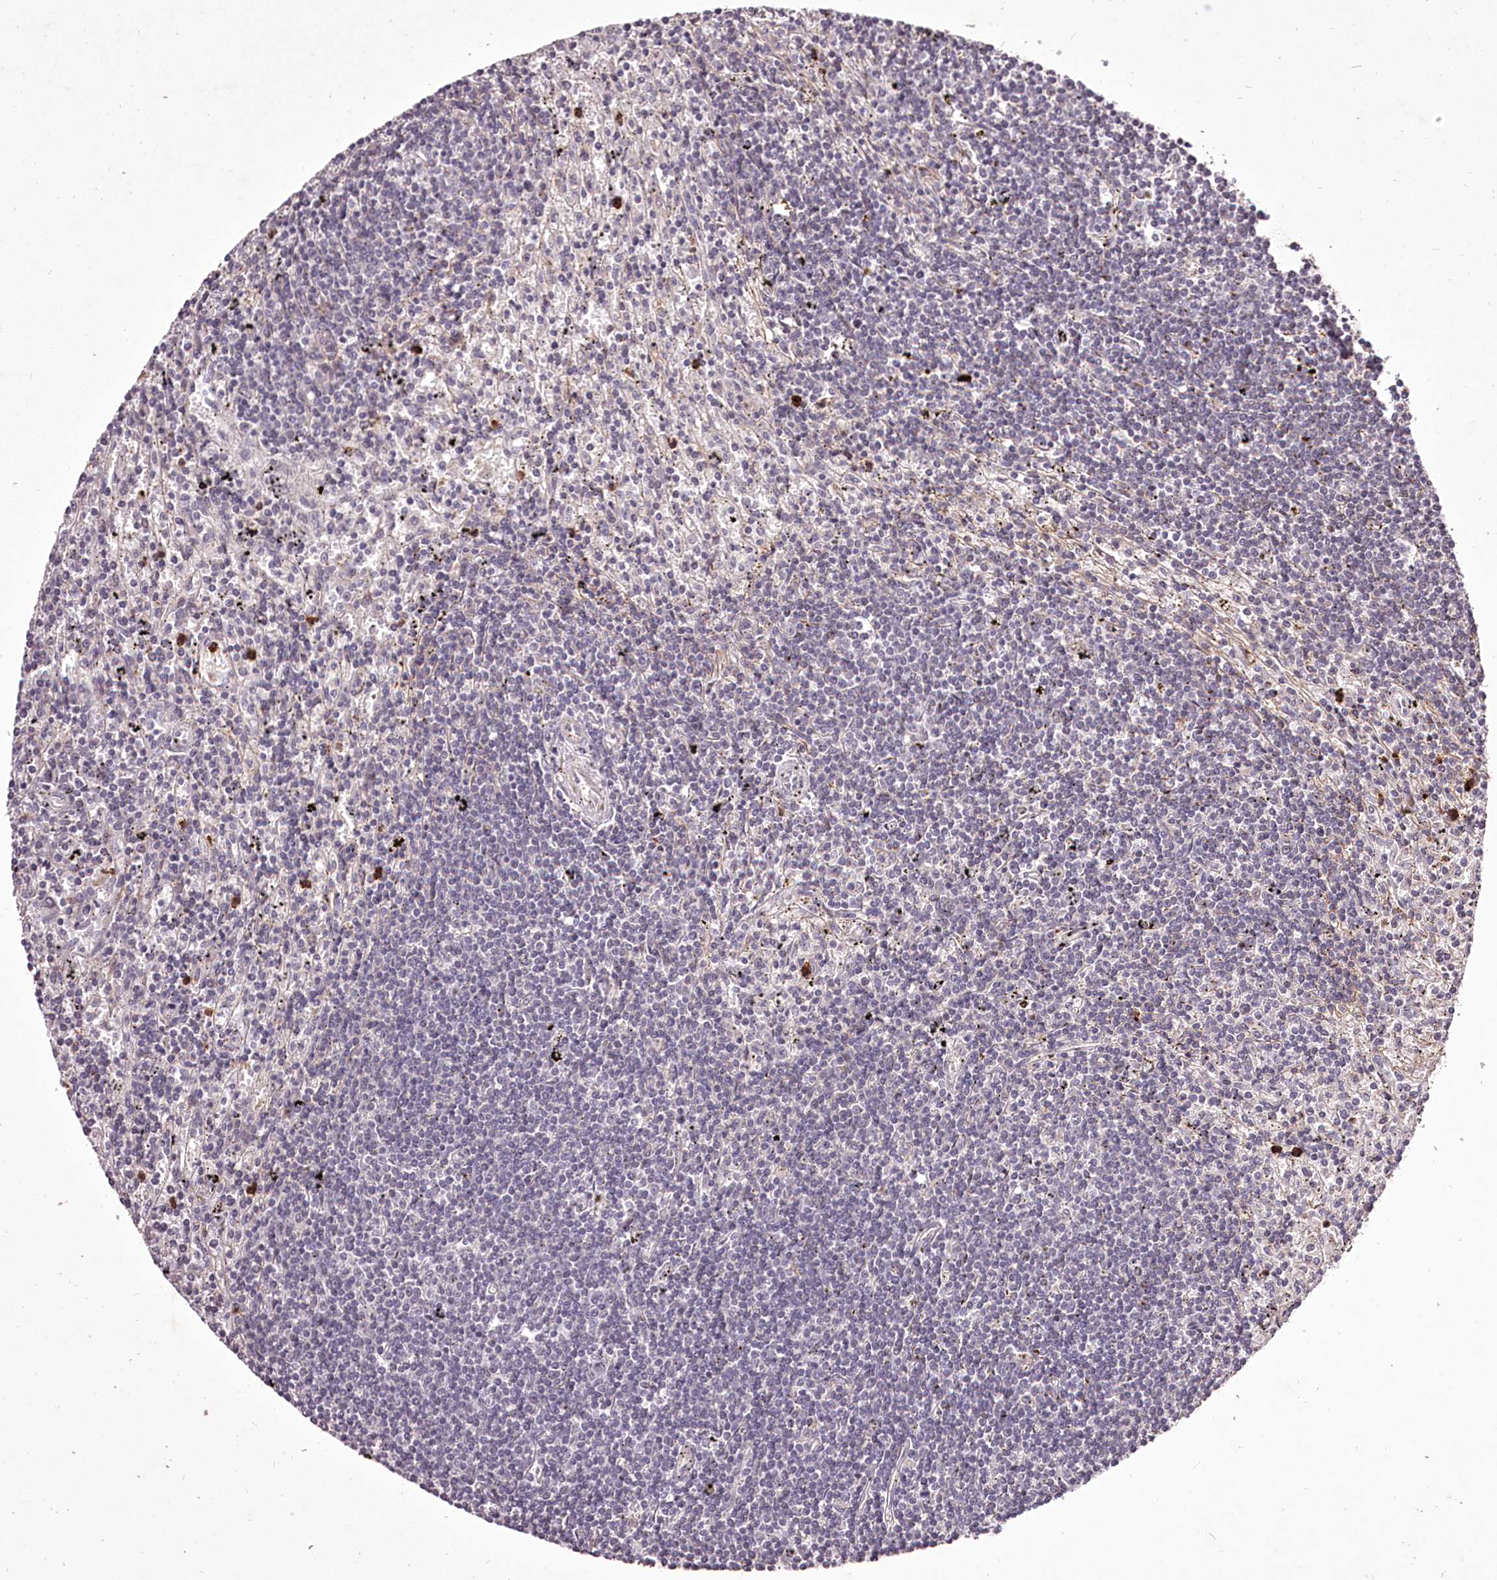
{"staining": {"intensity": "negative", "quantity": "none", "location": "none"}, "tissue": "lymphoma", "cell_type": "Tumor cells", "image_type": "cancer", "snomed": [{"axis": "morphology", "description": "Malignant lymphoma, non-Hodgkin's type, Low grade"}, {"axis": "topography", "description": "Spleen"}], "caption": "The photomicrograph reveals no significant staining in tumor cells of lymphoma. (Brightfield microscopy of DAB (3,3'-diaminobenzidine) immunohistochemistry at high magnification).", "gene": "ADRA1D", "patient": {"sex": "male", "age": 76}}